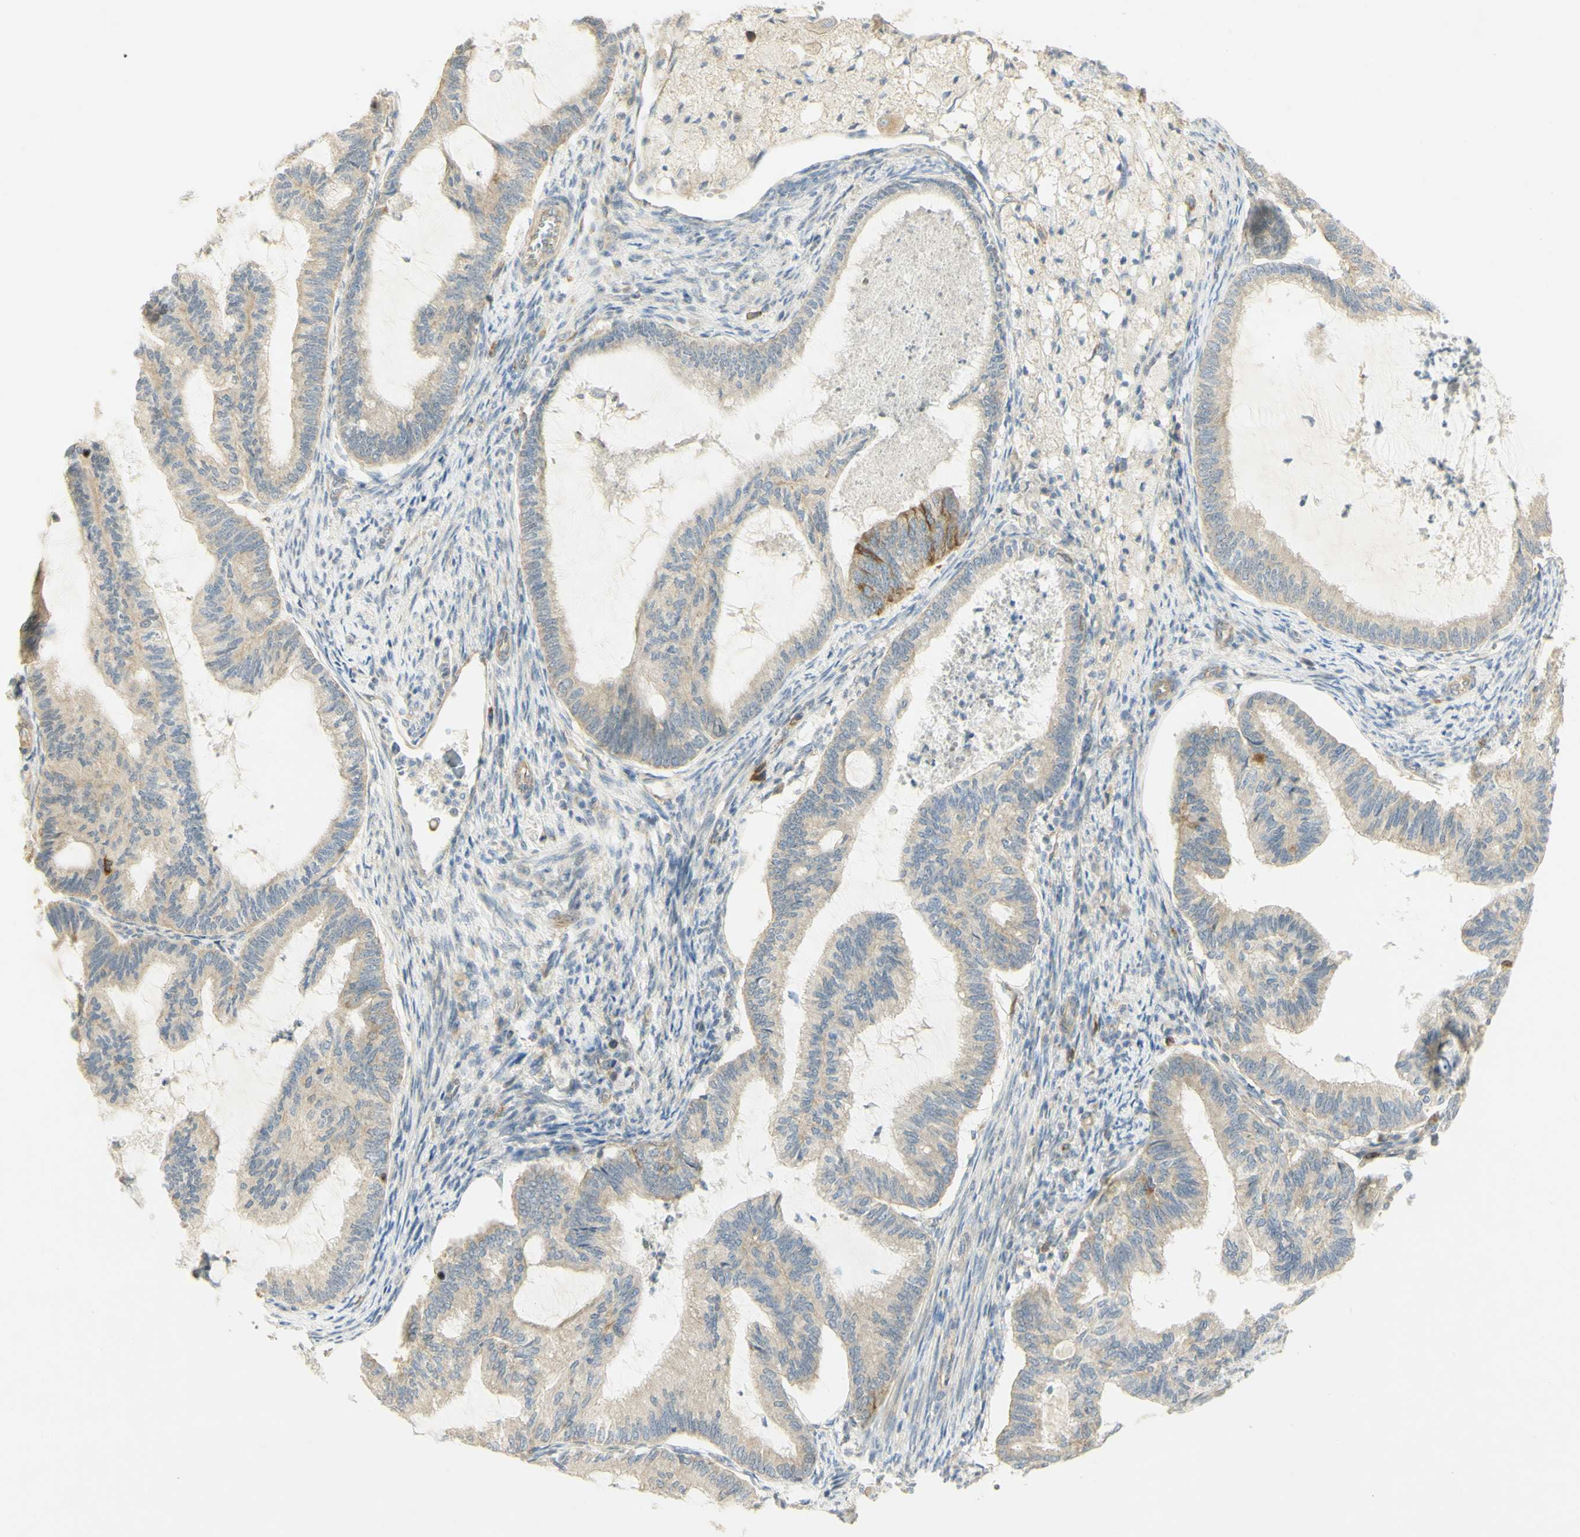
{"staining": {"intensity": "weak", "quantity": ">75%", "location": "cytoplasmic/membranous"}, "tissue": "cervical cancer", "cell_type": "Tumor cells", "image_type": "cancer", "snomed": [{"axis": "morphology", "description": "Normal tissue, NOS"}, {"axis": "morphology", "description": "Adenocarcinoma, NOS"}, {"axis": "topography", "description": "Cervix"}, {"axis": "topography", "description": "Endometrium"}], "caption": "This image displays immunohistochemistry (IHC) staining of human cervical adenocarcinoma, with low weak cytoplasmic/membranous staining in approximately >75% of tumor cells.", "gene": "KIF11", "patient": {"sex": "female", "age": 86}}